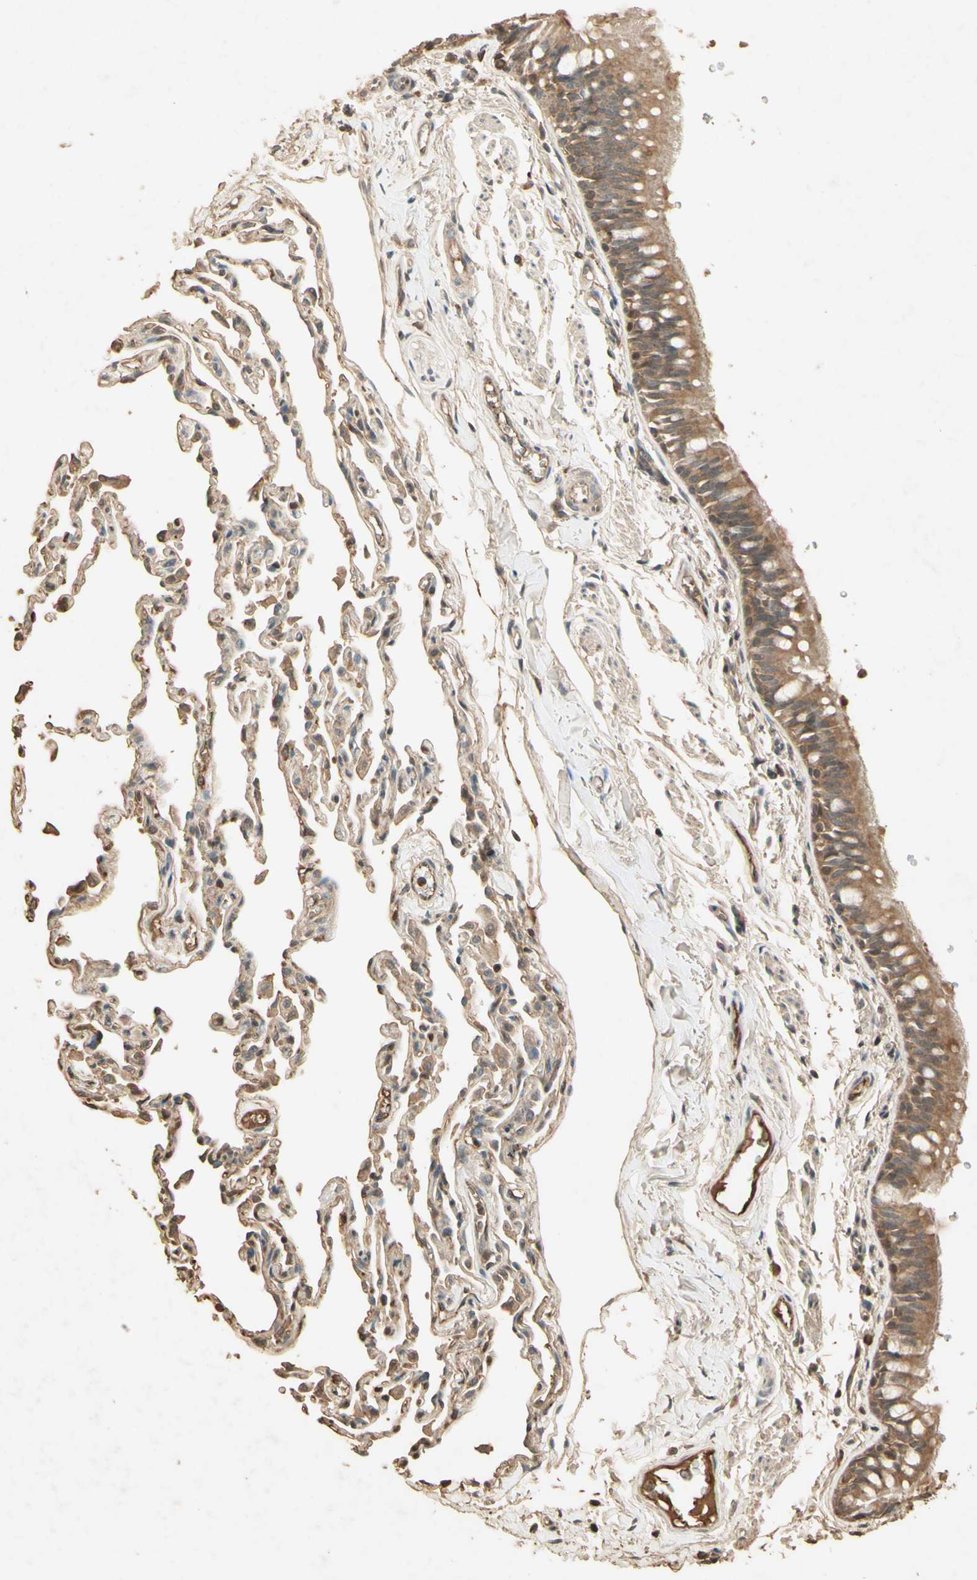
{"staining": {"intensity": "moderate", "quantity": ">75%", "location": "cytoplasmic/membranous"}, "tissue": "bronchus", "cell_type": "Respiratory epithelial cells", "image_type": "normal", "snomed": [{"axis": "morphology", "description": "Normal tissue, NOS"}, {"axis": "topography", "description": "Bronchus"}, {"axis": "topography", "description": "Lung"}], "caption": "DAB immunohistochemical staining of unremarkable human bronchus exhibits moderate cytoplasmic/membranous protein expression in approximately >75% of respiratory epithelial cells.", "gene": "SMAD9", "patient": {"sex": "male", "age": 64}}